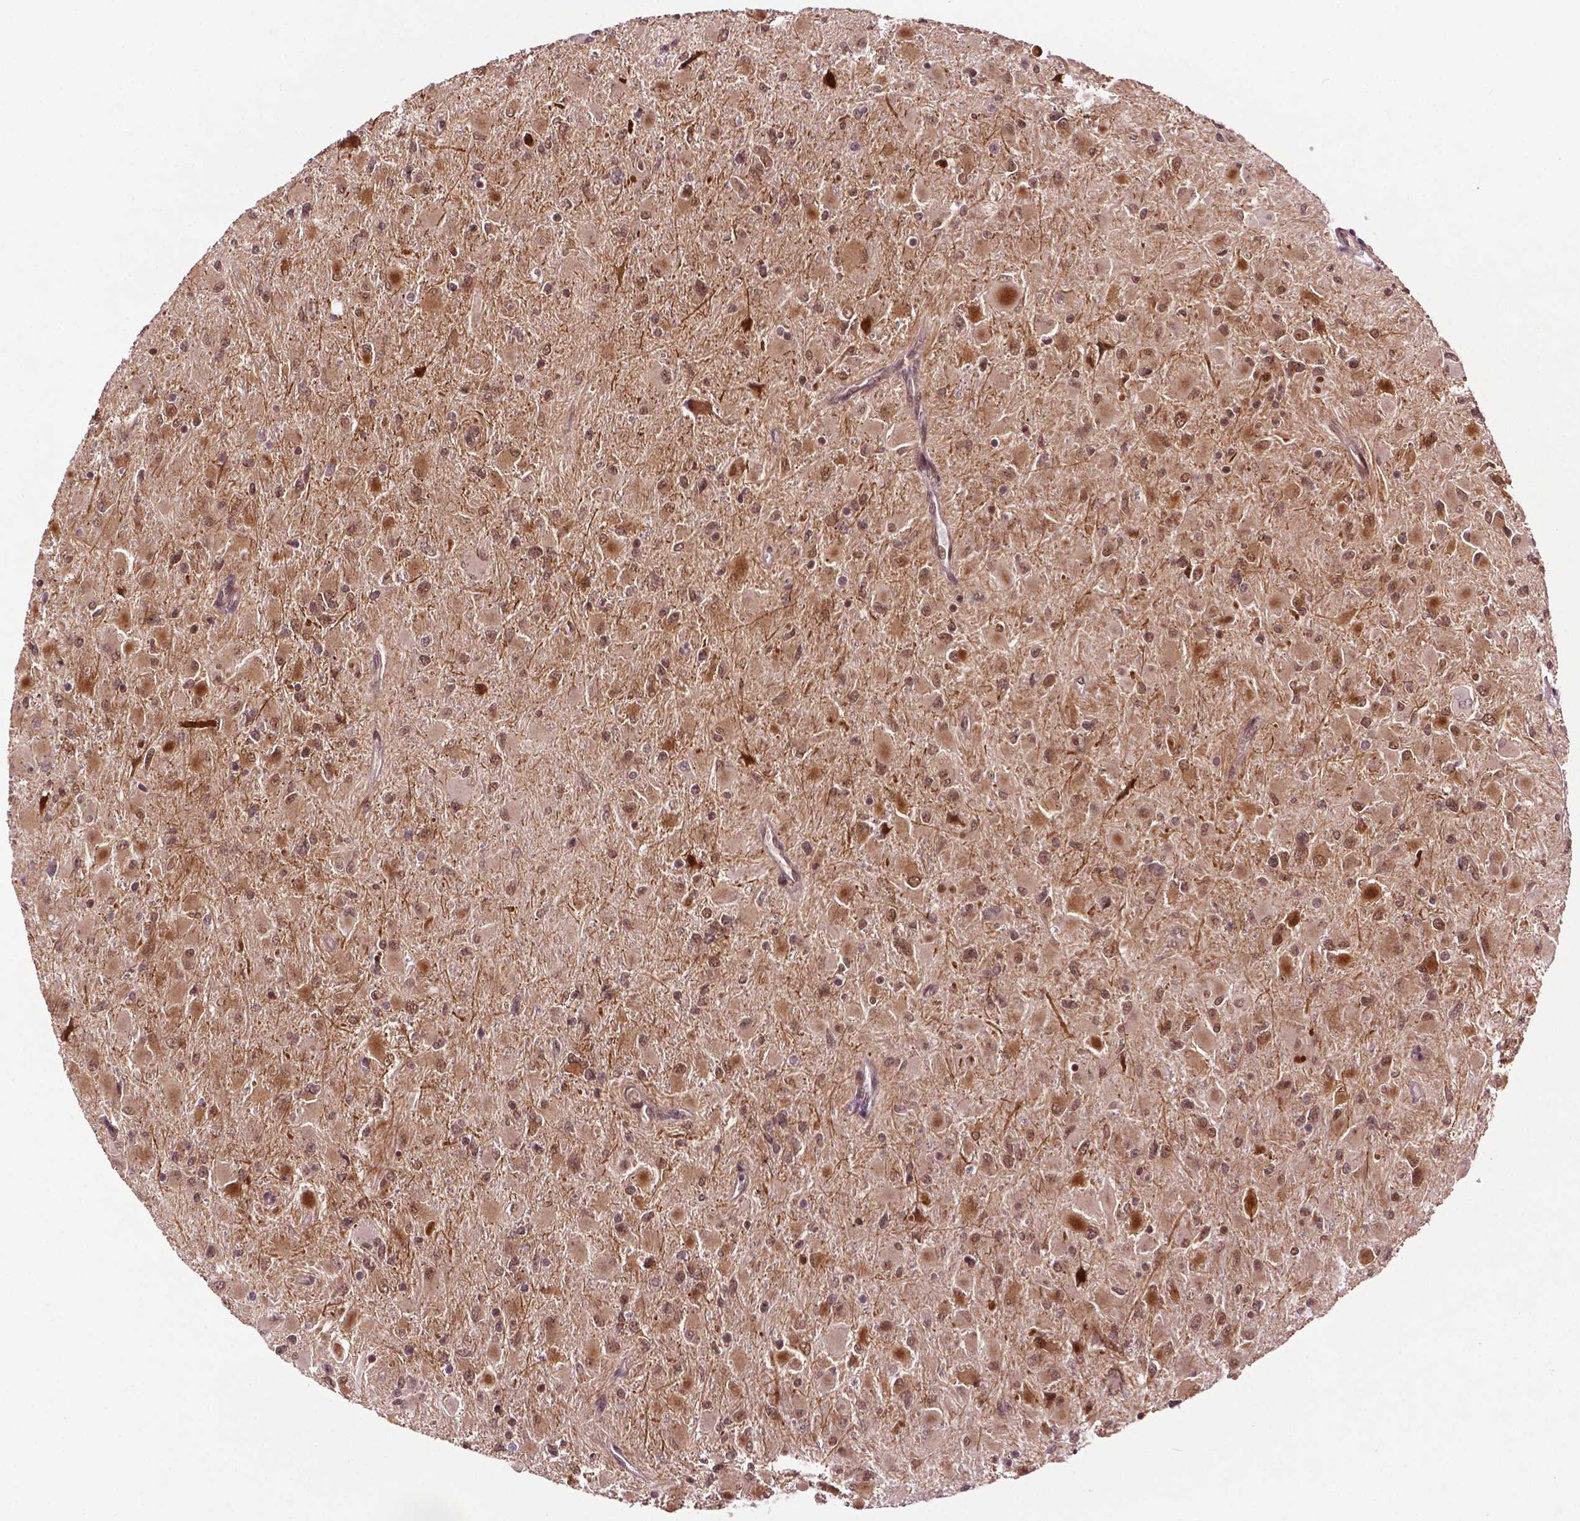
{"staining": {"intensity": "moderate", "quantity": ">75%", "location": "cytoplasmic/membranous,nuclear"}, "tissue": "glioma", "cell_type": "Tumor cells", "image_type": "cancer", "snomed": [{"axis": "morphology", "description": "Glioma, malignant, High grade"}, {"axis": "topography", "description": "Cerebral cortex"}], "caption": "IHC staining of glioma, which shows medium levels of moderate cytoplasmic/membranous and nuclear expression in about >75% of tumor cells indicating moderate cytoplasmic/membranous and nuclear protein staining. The staining was performed using DAB (3,3'-diaminobenzidine) (brown) for protein detection and nuclei were counterstained in hematoxylin (blue).", "gene": "TMX2", "patient": {"sex": "female", "age": 36}}